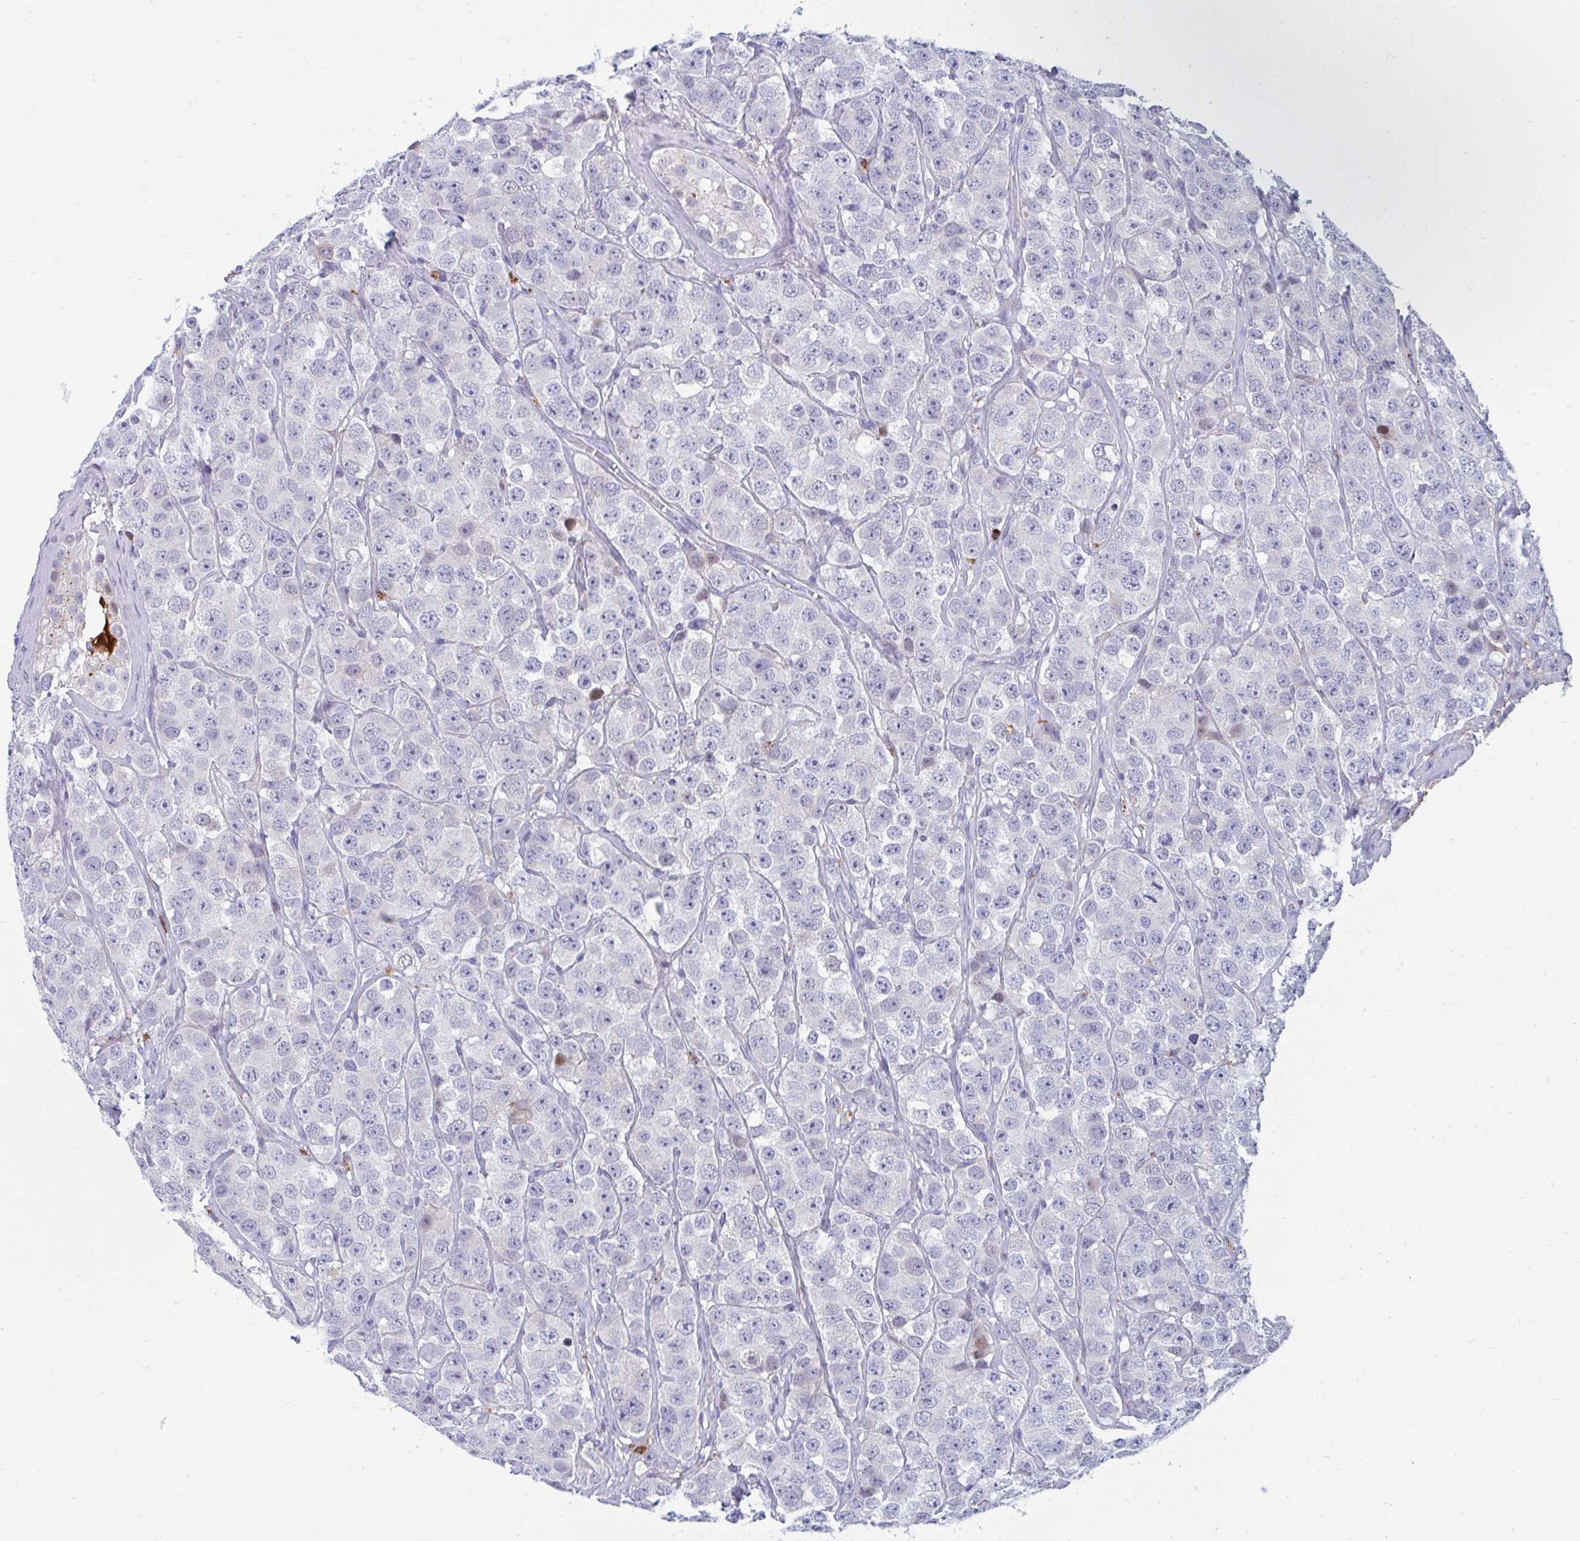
{"staining": {"intensity": "negative", "quantity": "none", "location": "none"}, "tissue": "testis cancer", "cell_type": "Tumor cells", "image_type": "cancer", "snomed": [{"axis": "morphology", "description": "Seminoma, NOS"}, {"axis": "topography", "description": "Testis"}], "caption": "This is an immunohistochemistry micrograph of testis cancer (seminoma). There is no staining in tumor cells.", "gene": "FAM219B", "patient": {"sex": "male", "age": 28}}